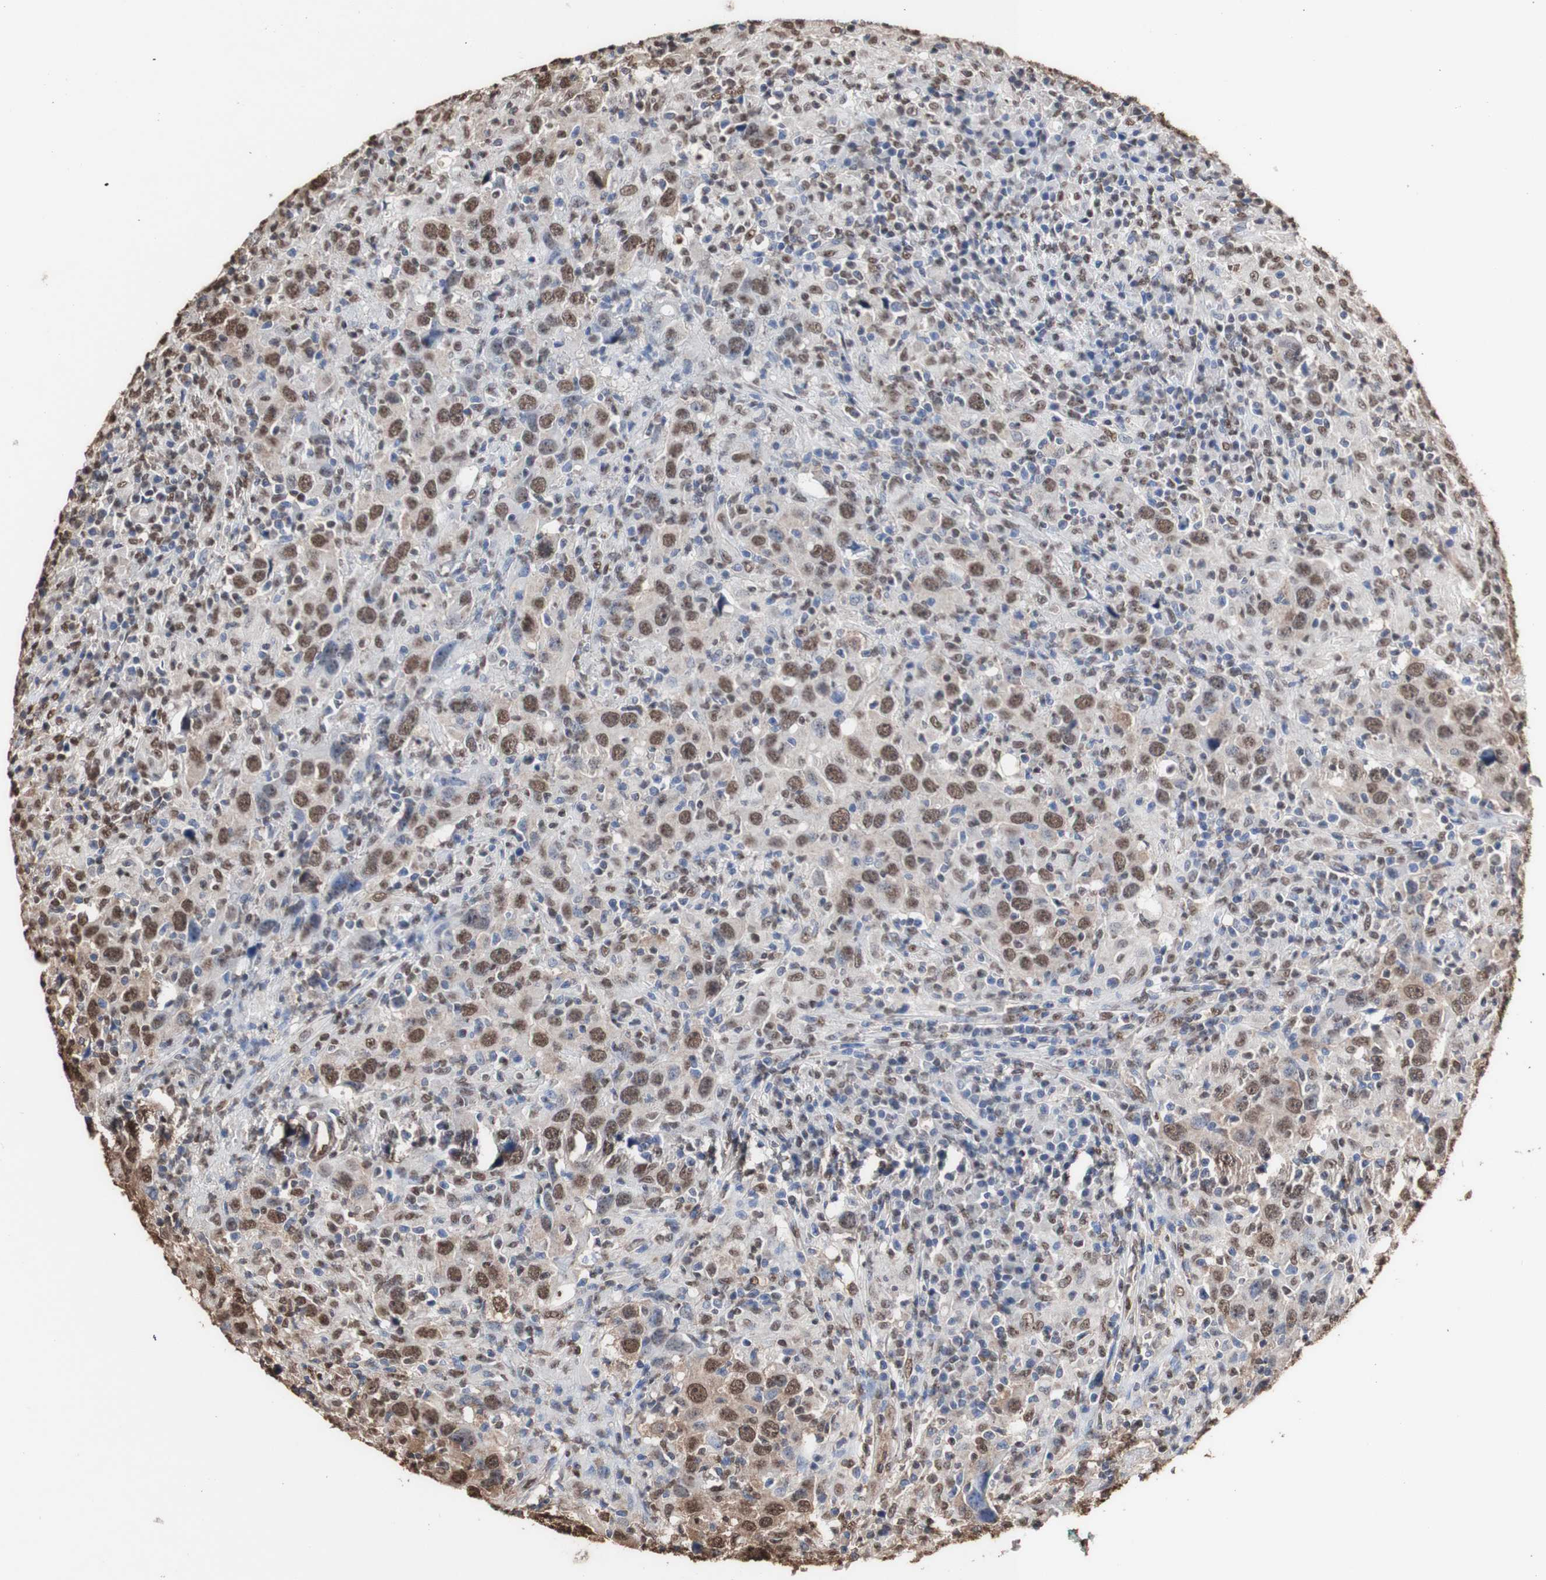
{"staining": {"intensity": "moderate", "quantity": "25%-75%", "location": "cytoplasmic/membranous,nuclear"}, "tissue": "head and neck cancer", "cell_type": "Tumor cells", "image_type": "cancer", "snomed": [{"axis": "morphology", "description": "Adenocarcinoma, NOS"}, {"axis": "topography", "description": "Salivary gland"}, {"axis": "topography", "description": "Head-Neck"}], "caption": "Protein expression analysis of head and neck cancer (adenocarcinoma) shows moderate cytoplasmic/membranous and nuclear positivity in about 25%-75% of tumor cells. (Stains: DAB in brown, nuclei in blue, Microscopy: brightfield microscopy at high magnification).", "gene": "PIDD1", "patient": {"sex": "female", "age": 65}}